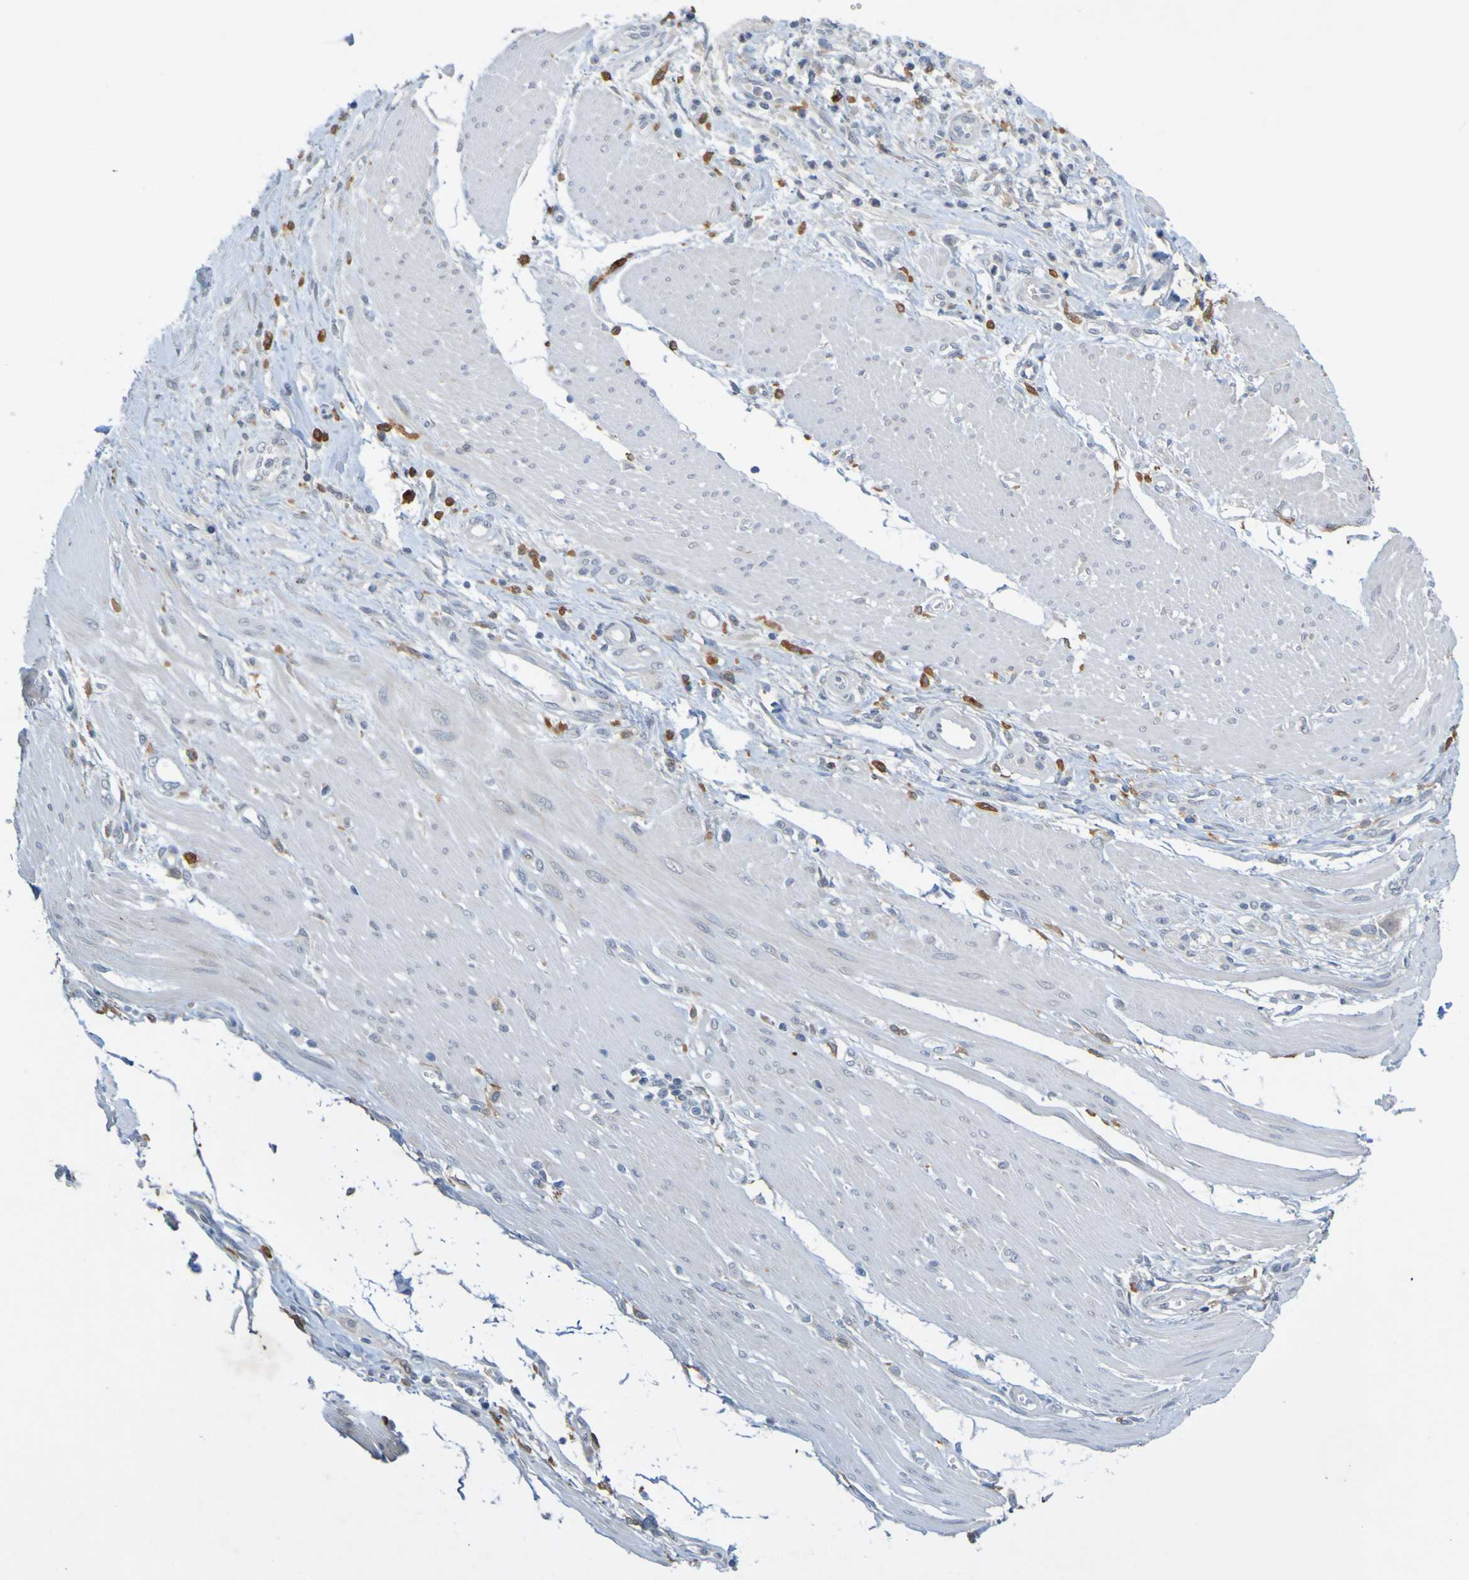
{"staining": {"intensity": "negative", "quantity": "none", "location": "none"}, "tissue": "pancreatic cancer", "cell_type": "Tumor cells", "image_type": "cancer", "snomed": [{"axis": "morphology", "description": "Adenocarcinoma, NOS"}, {"axis": "topography", "description": "Pancreas"}], "caption": "Protein analysis of pancreatic adenocarcinoma displays no significant positivity in tumor cells.", "gene": "LILRB5", "patient": {"sex": "female", "age": 75}}